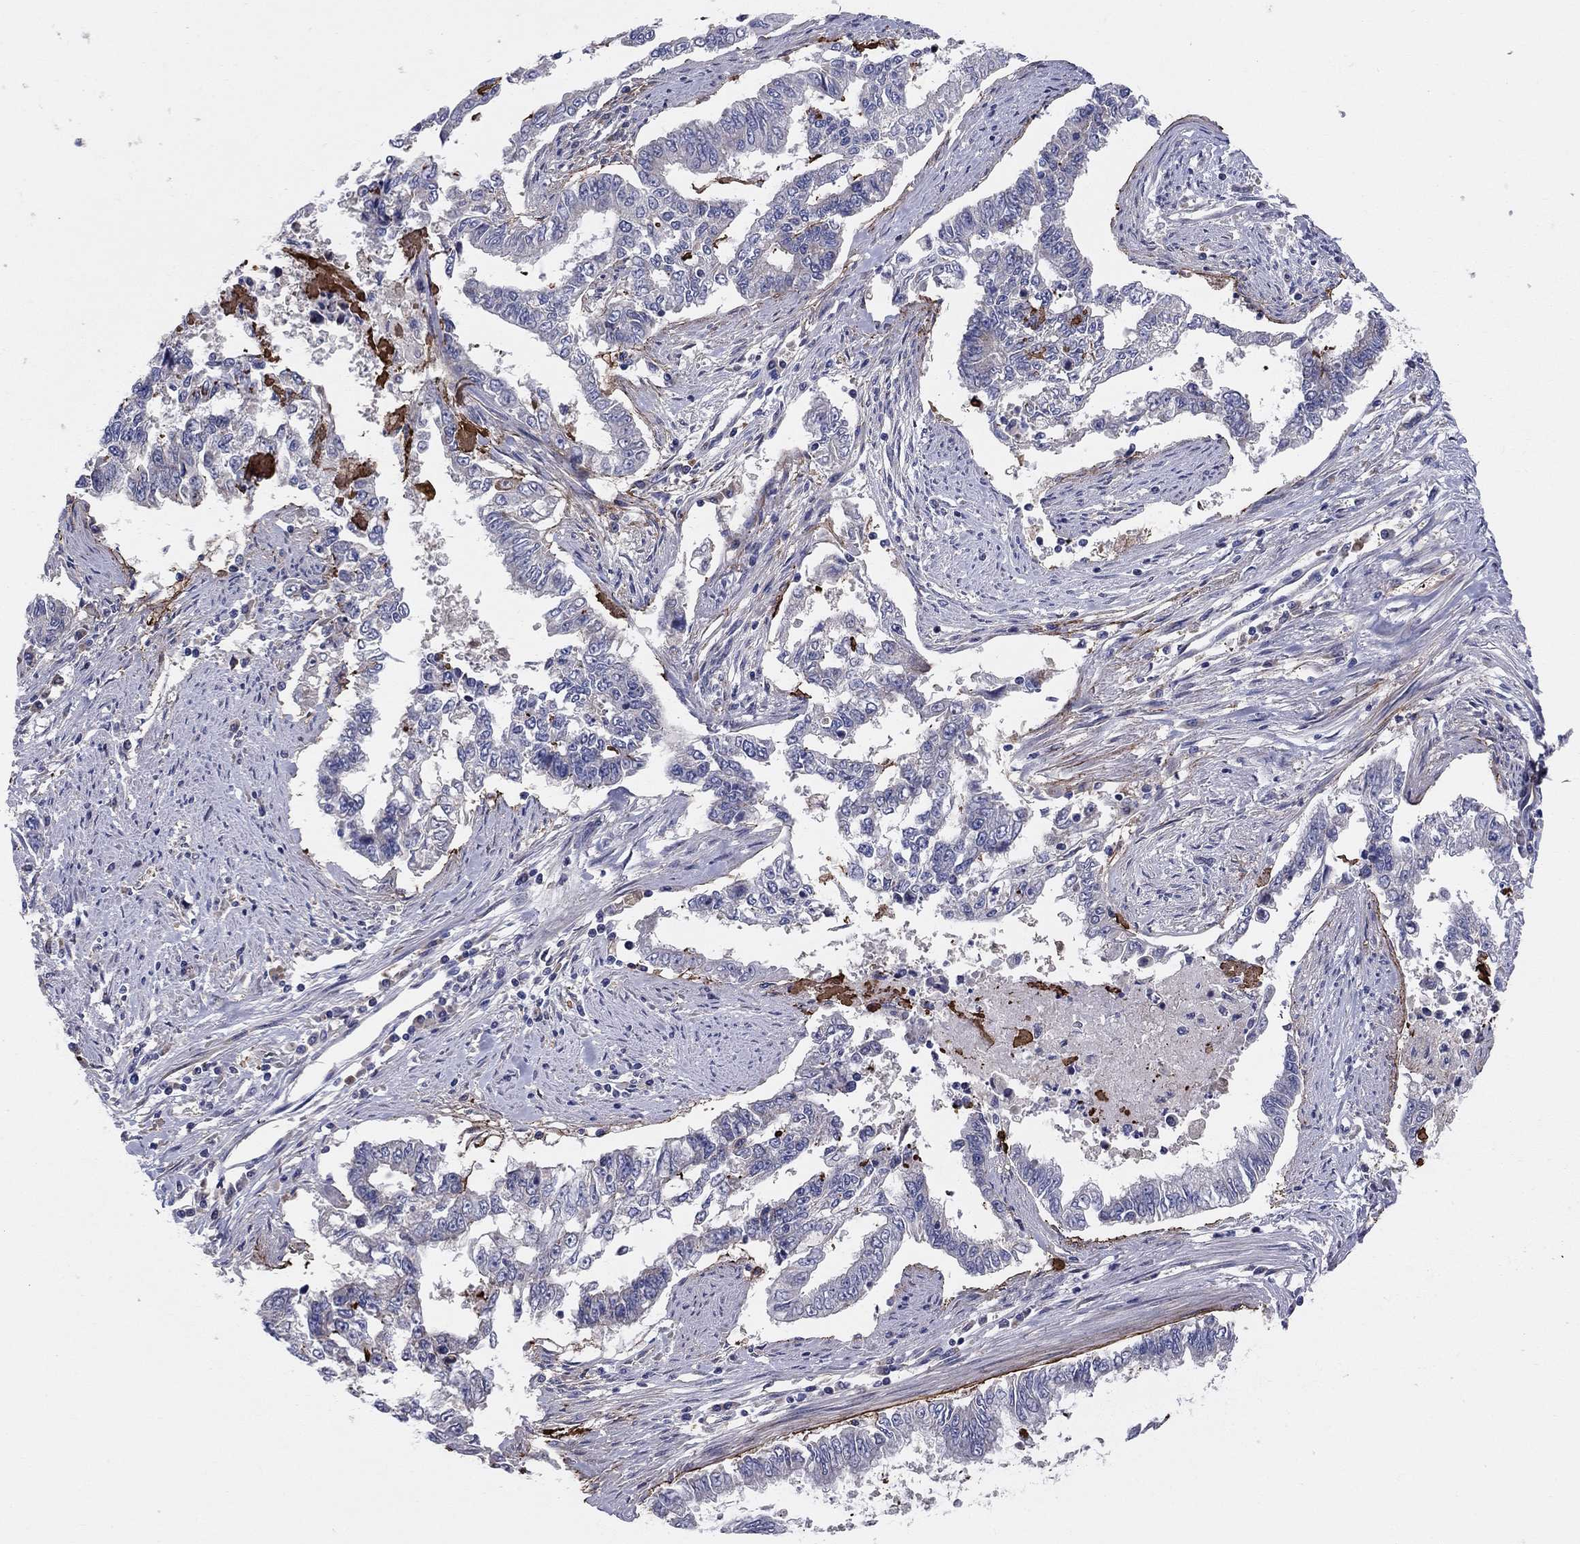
{"staining": {"intensity": "negative", "quantity": "none", "location": "none"}, "tissue": "endometrial cancer", "cell_type": "Tumor cells", "image_type": "cancer", "snomed": [{"axis": "morphology", "description": "Adenocarcinoma, NOS"}, {"axis": "topography", "description": "Uterus"}], "caption": "Tumor cells show no significant protein positivity in endometrial cancer.", "gene": "EMP2", "patient": {"sex": "female", "age": 59}}